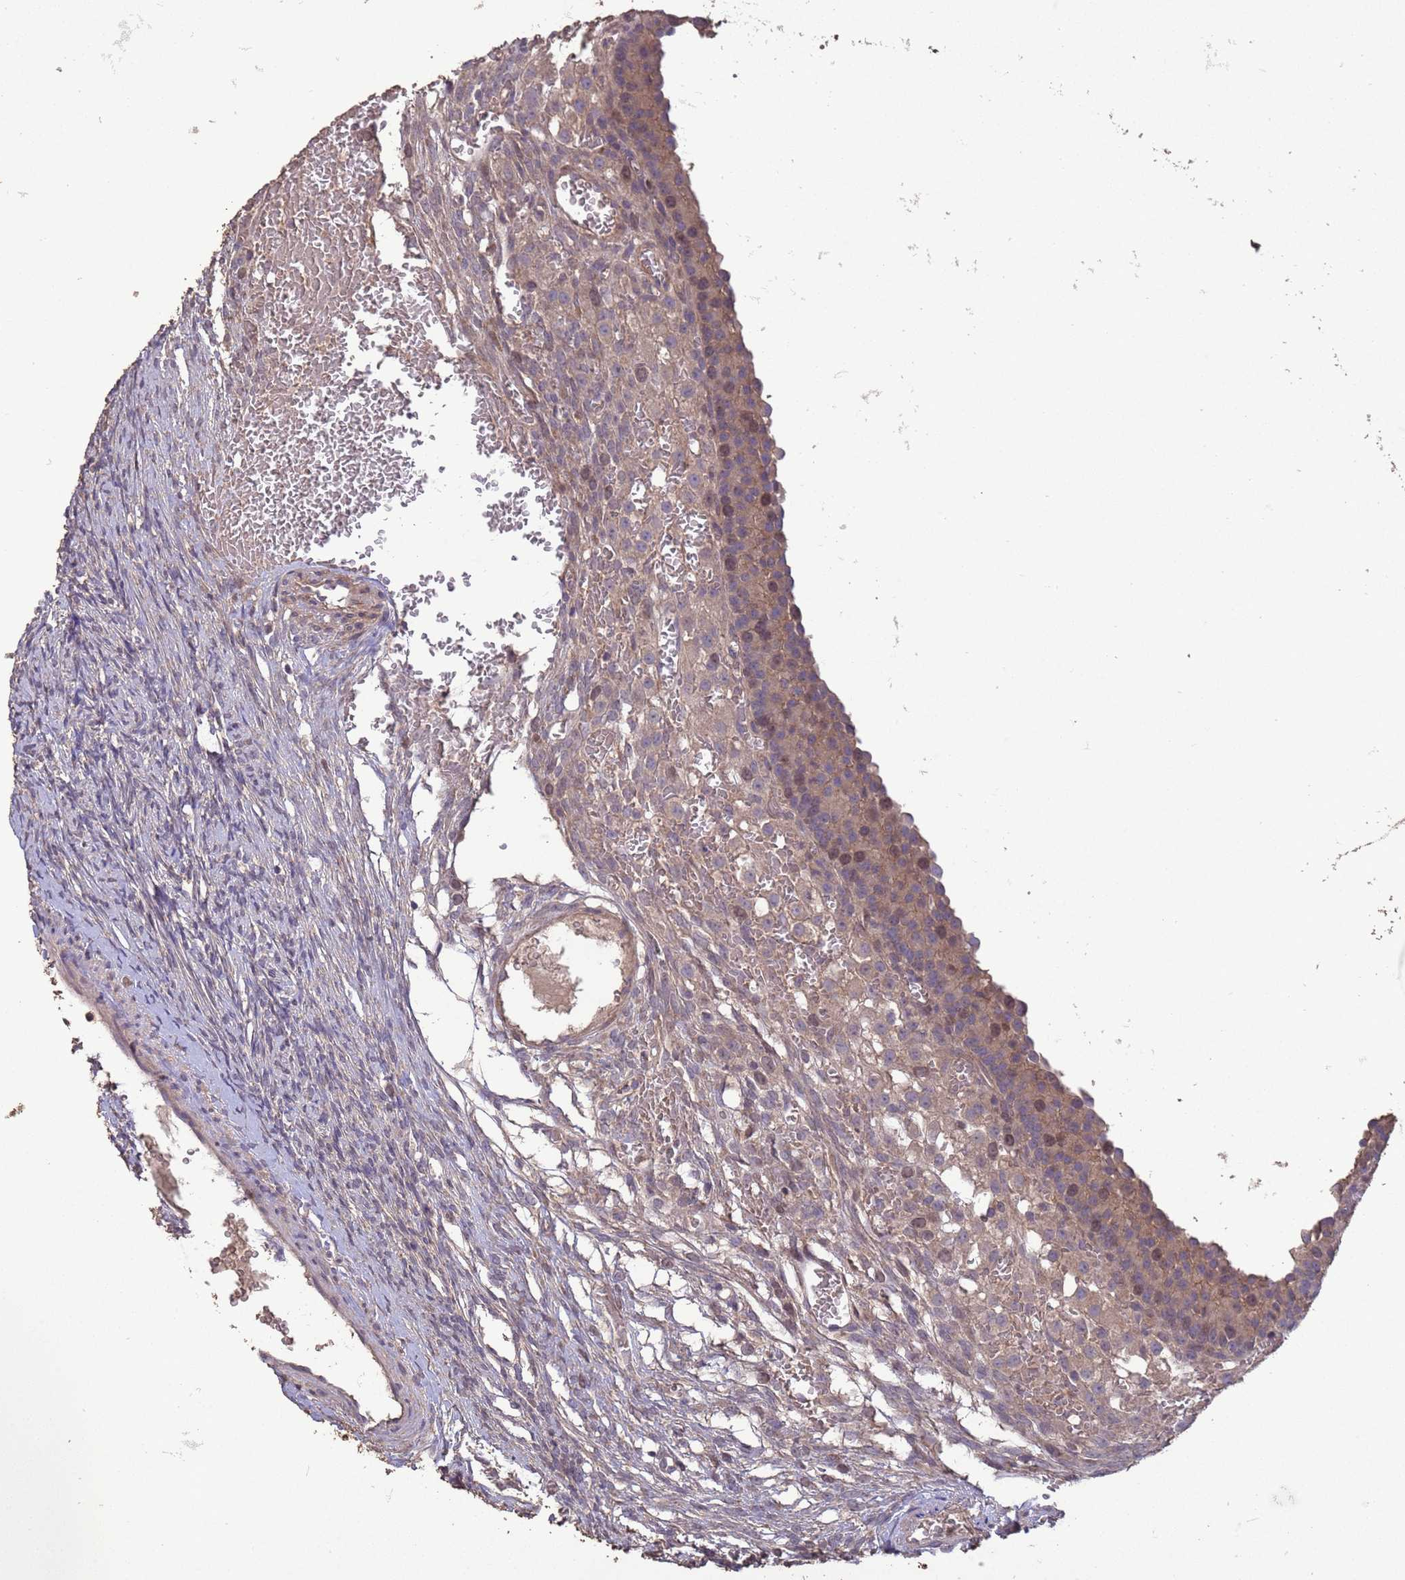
{"staining": {"intensity": "moderate", "quantity": "<25%", "location": "cytoplasmic/membranous,nuclear"}, "tissue": "ovary", "cell_type": "Ovarian stroma cells", "image_type": "normal", "snomed": [{"axis": "morphology", "description": "Normal tissue, NOS"}, {"axis": "topography", "description": "Ovary"}], "caption": "Immunohistochemical staining of unremarkable ovary exhibits moderate cytoplasmic/membranous,nuclear protein staining in about <25% of ovarian stroma cells.", "gene": "SLC9B2", "patient": {"sex": "female", "age": 39}}